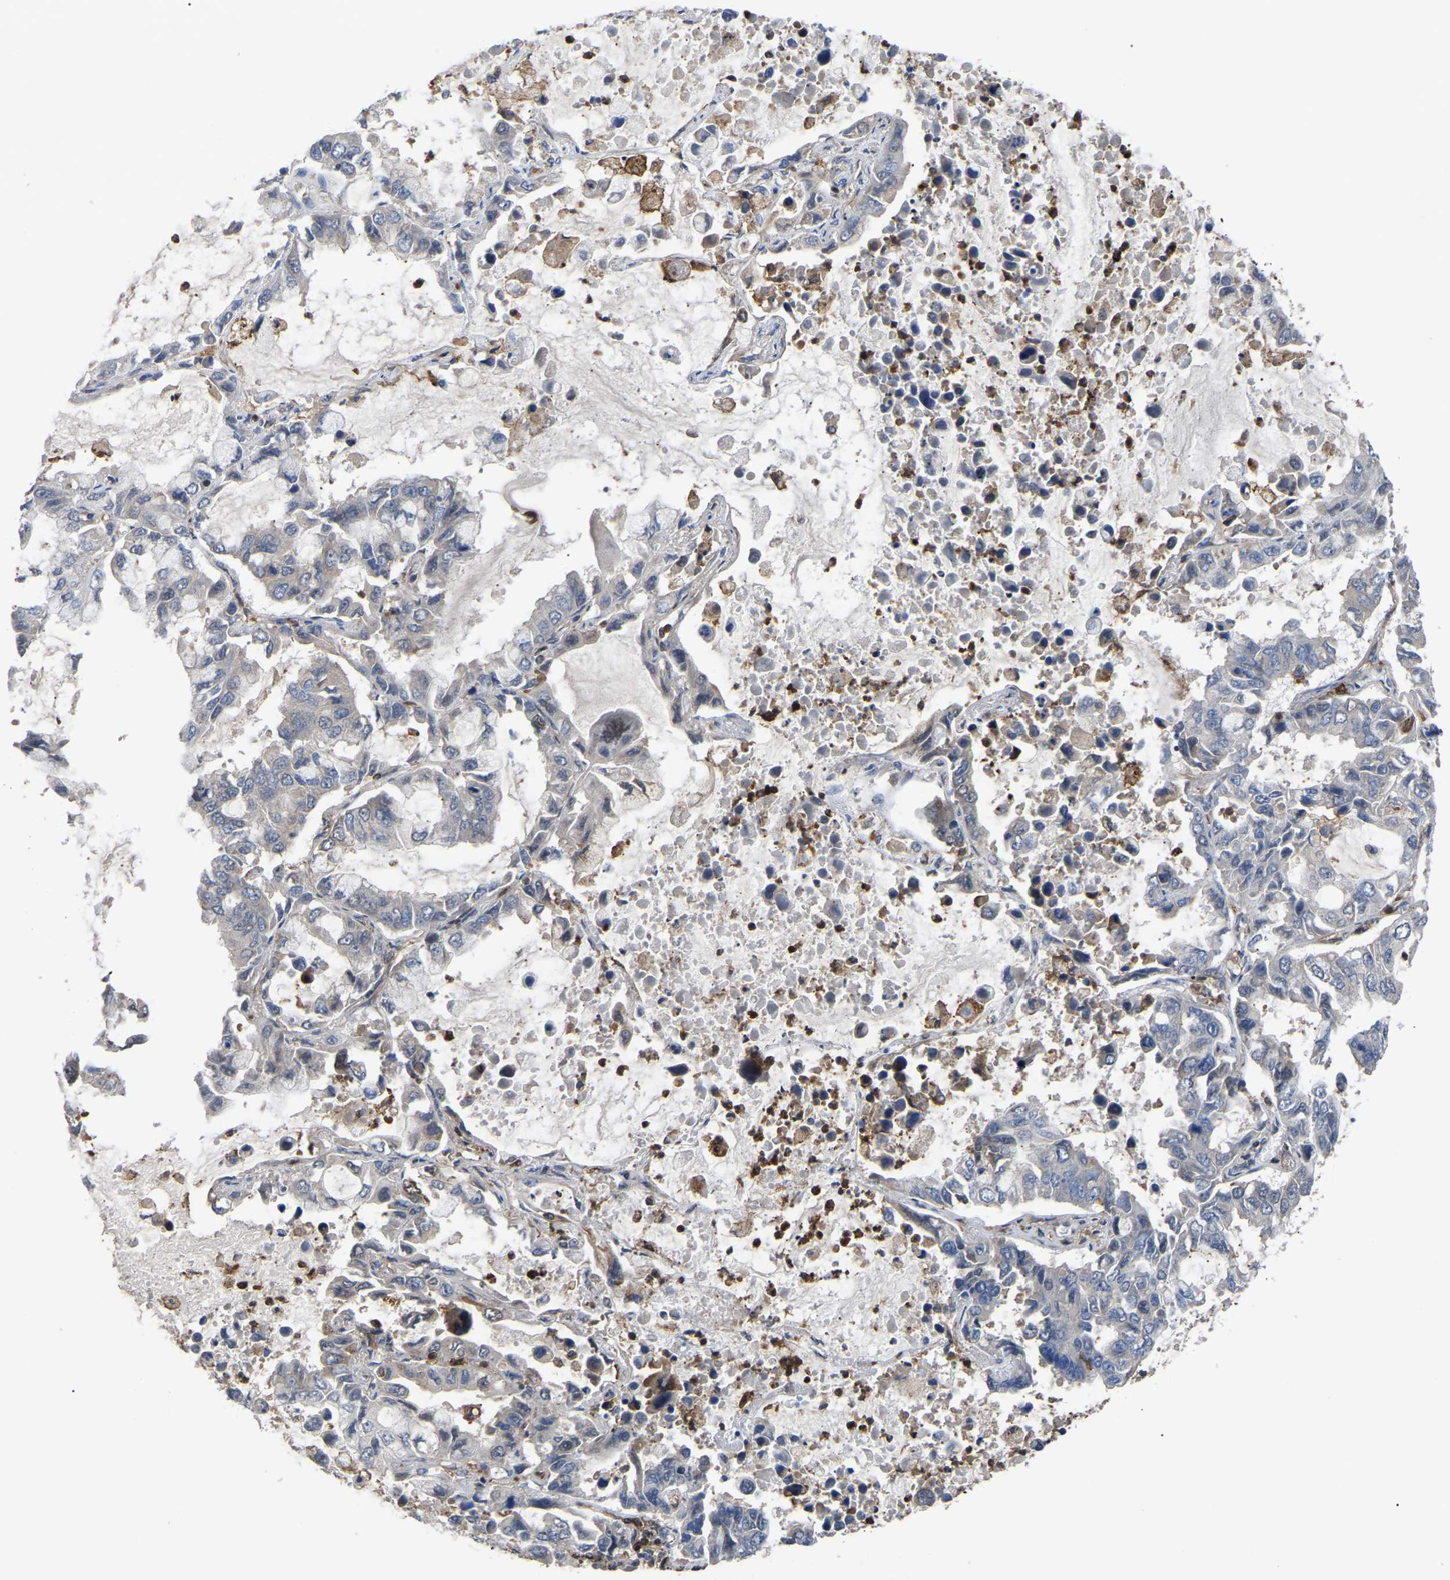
{"staining": {"intensity": "negative", "quantity": "none", "location": "none"}, "tissue": "lung cancer", "cell_type": "Tumor cells", "image_type": "cancer", "snomed": [{"axis": "morphology", "description": "Adenocarcinoma, NOS"}, {"axis": "topography", "description": "Lung"}], "caption": "The micrograph exhibits no significant staining in tumor cells of lung cancer (adenocarcinoma).", "gene": "CIT", "patient": {"sex": "male", "age": 64}}